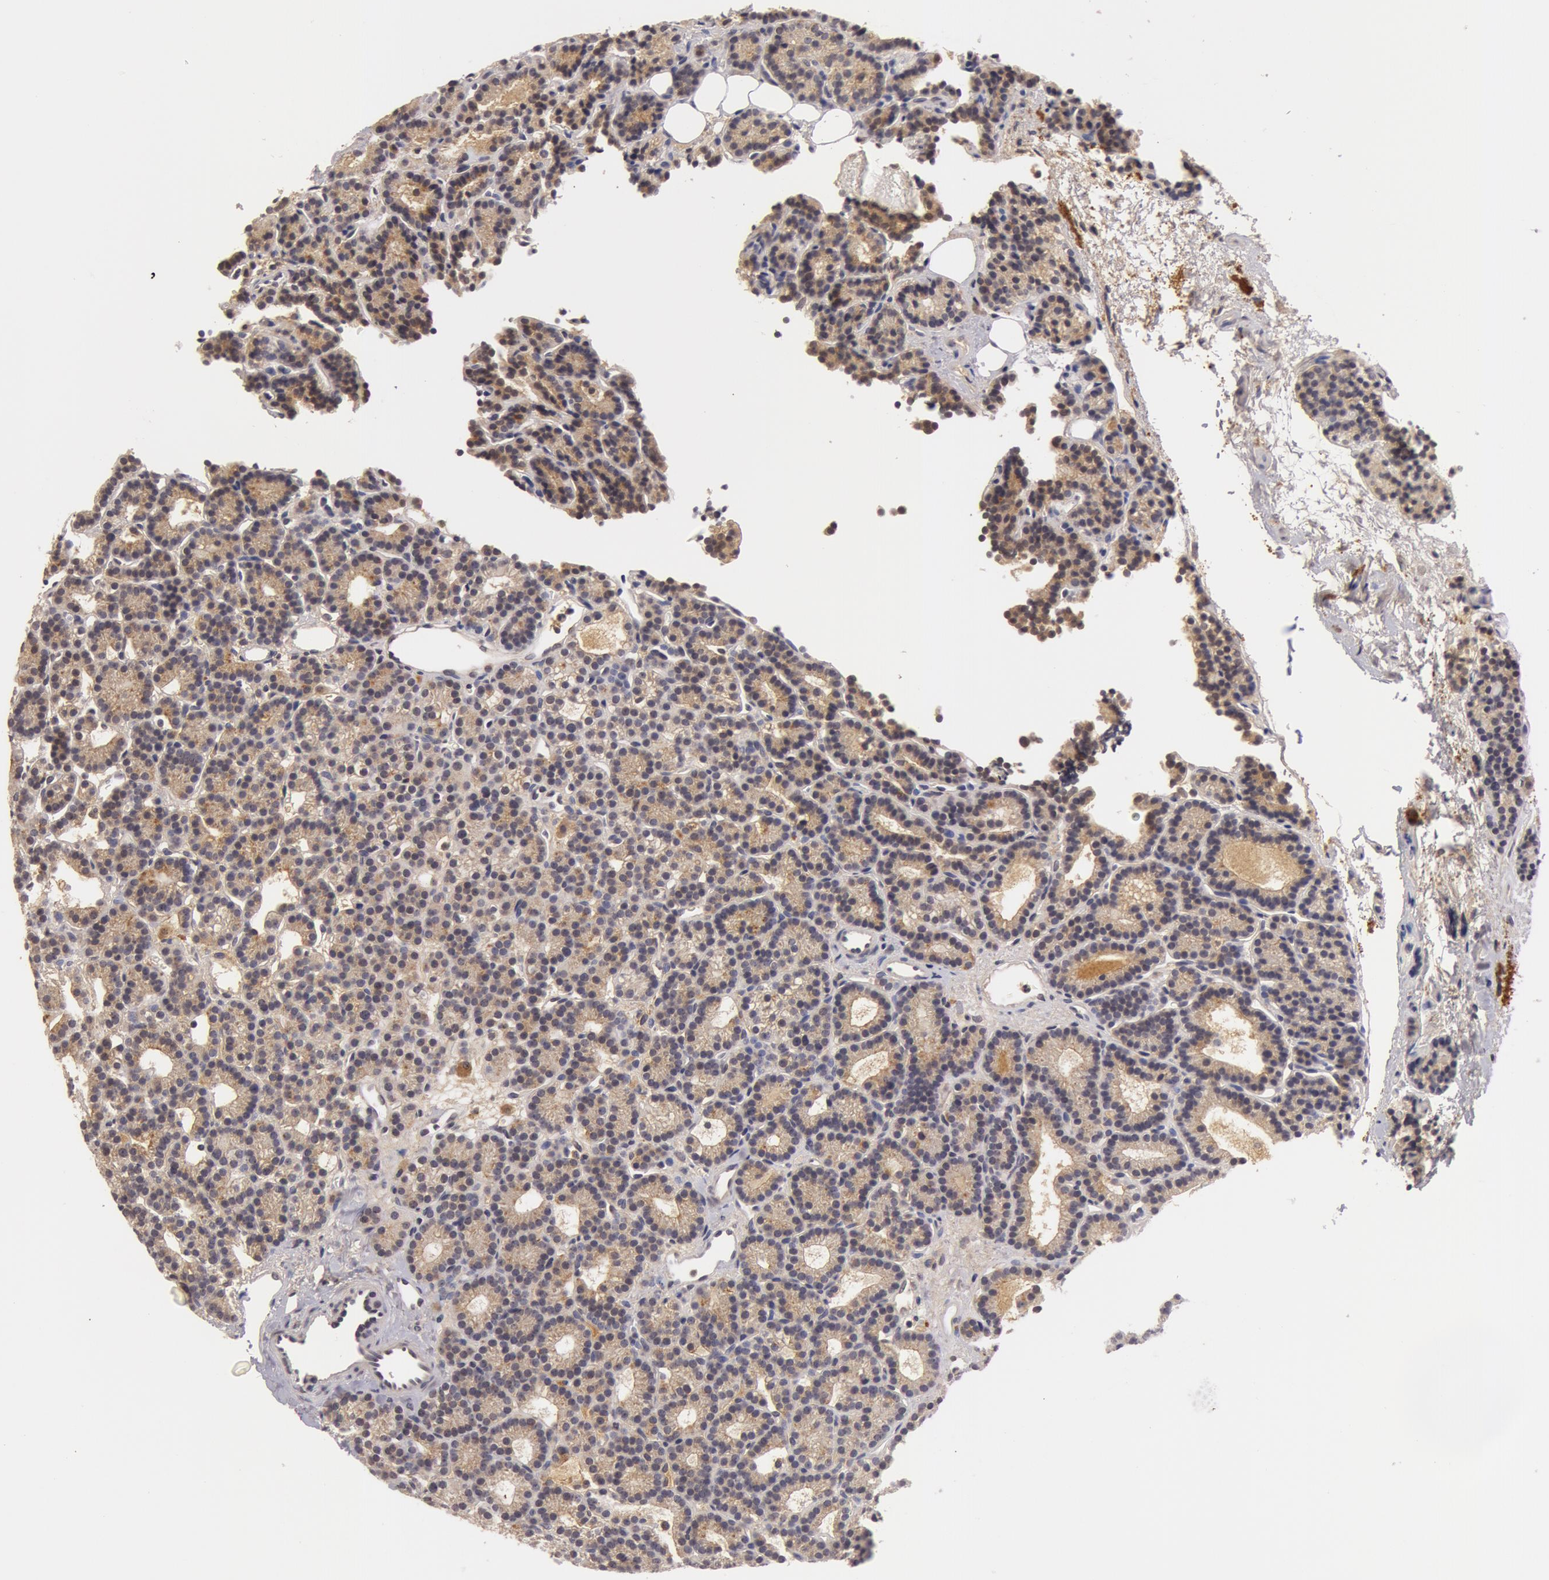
{"staining": {"intensity": "weak", "quantity": ">75%", "location": "cytoplasmic/membranous"}, "tissue": "parathyroid gland", "cell_type": "Glandular cells", "image_type": "normal", "snomed": [{"axis": "morphology", "description": "Normal tissue, NOS"}, {"axis": "topography", "description": "Parathyroid gland"}], "caption": "DAB (3,3'-diaminobenzidine) immunohistochemical staining of benign human parathyroid gland reveals weak cytoplasmic/membranous protein expression in about >75% of glandular cells. Nuclei are stained in blue.", "gene": "BCHE", "patient": {"sex": "male", "age": 85}}